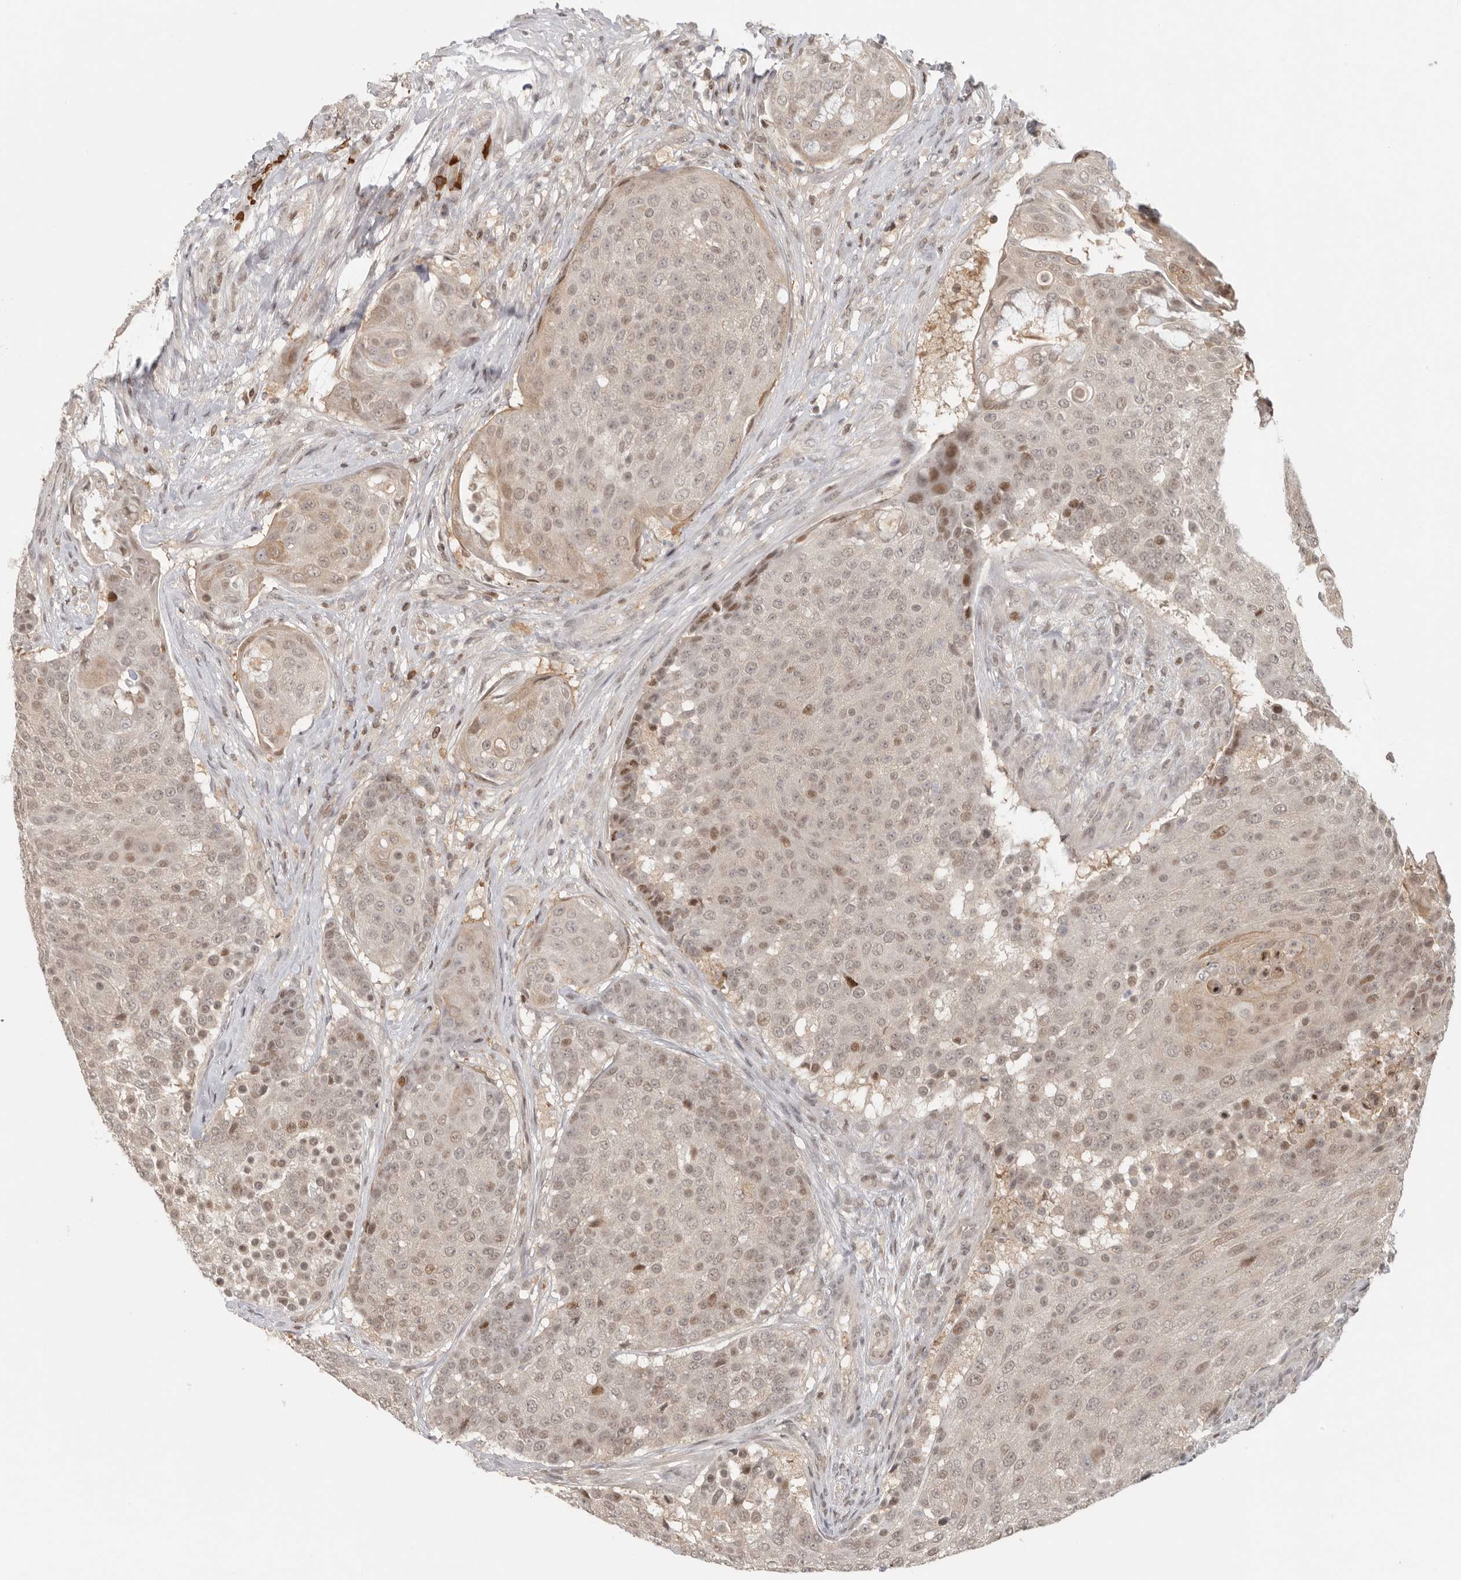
{"staining": {"intensity": "moderate", "quantity": "<25%", "location": "nuclear"}, "tissue": "urothelial cancer", "cell_type": "Tumor cells", "image_type": "cancer", "snomed": [{"axis": "morphology", "description": "Urothelial carcinoma, High grade"}, {"axis": "topography", "description": "Urinary bladder"}], "caption": "About <25% of tumor cells in urothelial cancer display moderate nuclear protein positivity as visualized by brown immunohistochemical staining.", "gene": "PSMA5", "patient": {"sex": "female", "age": 63}}